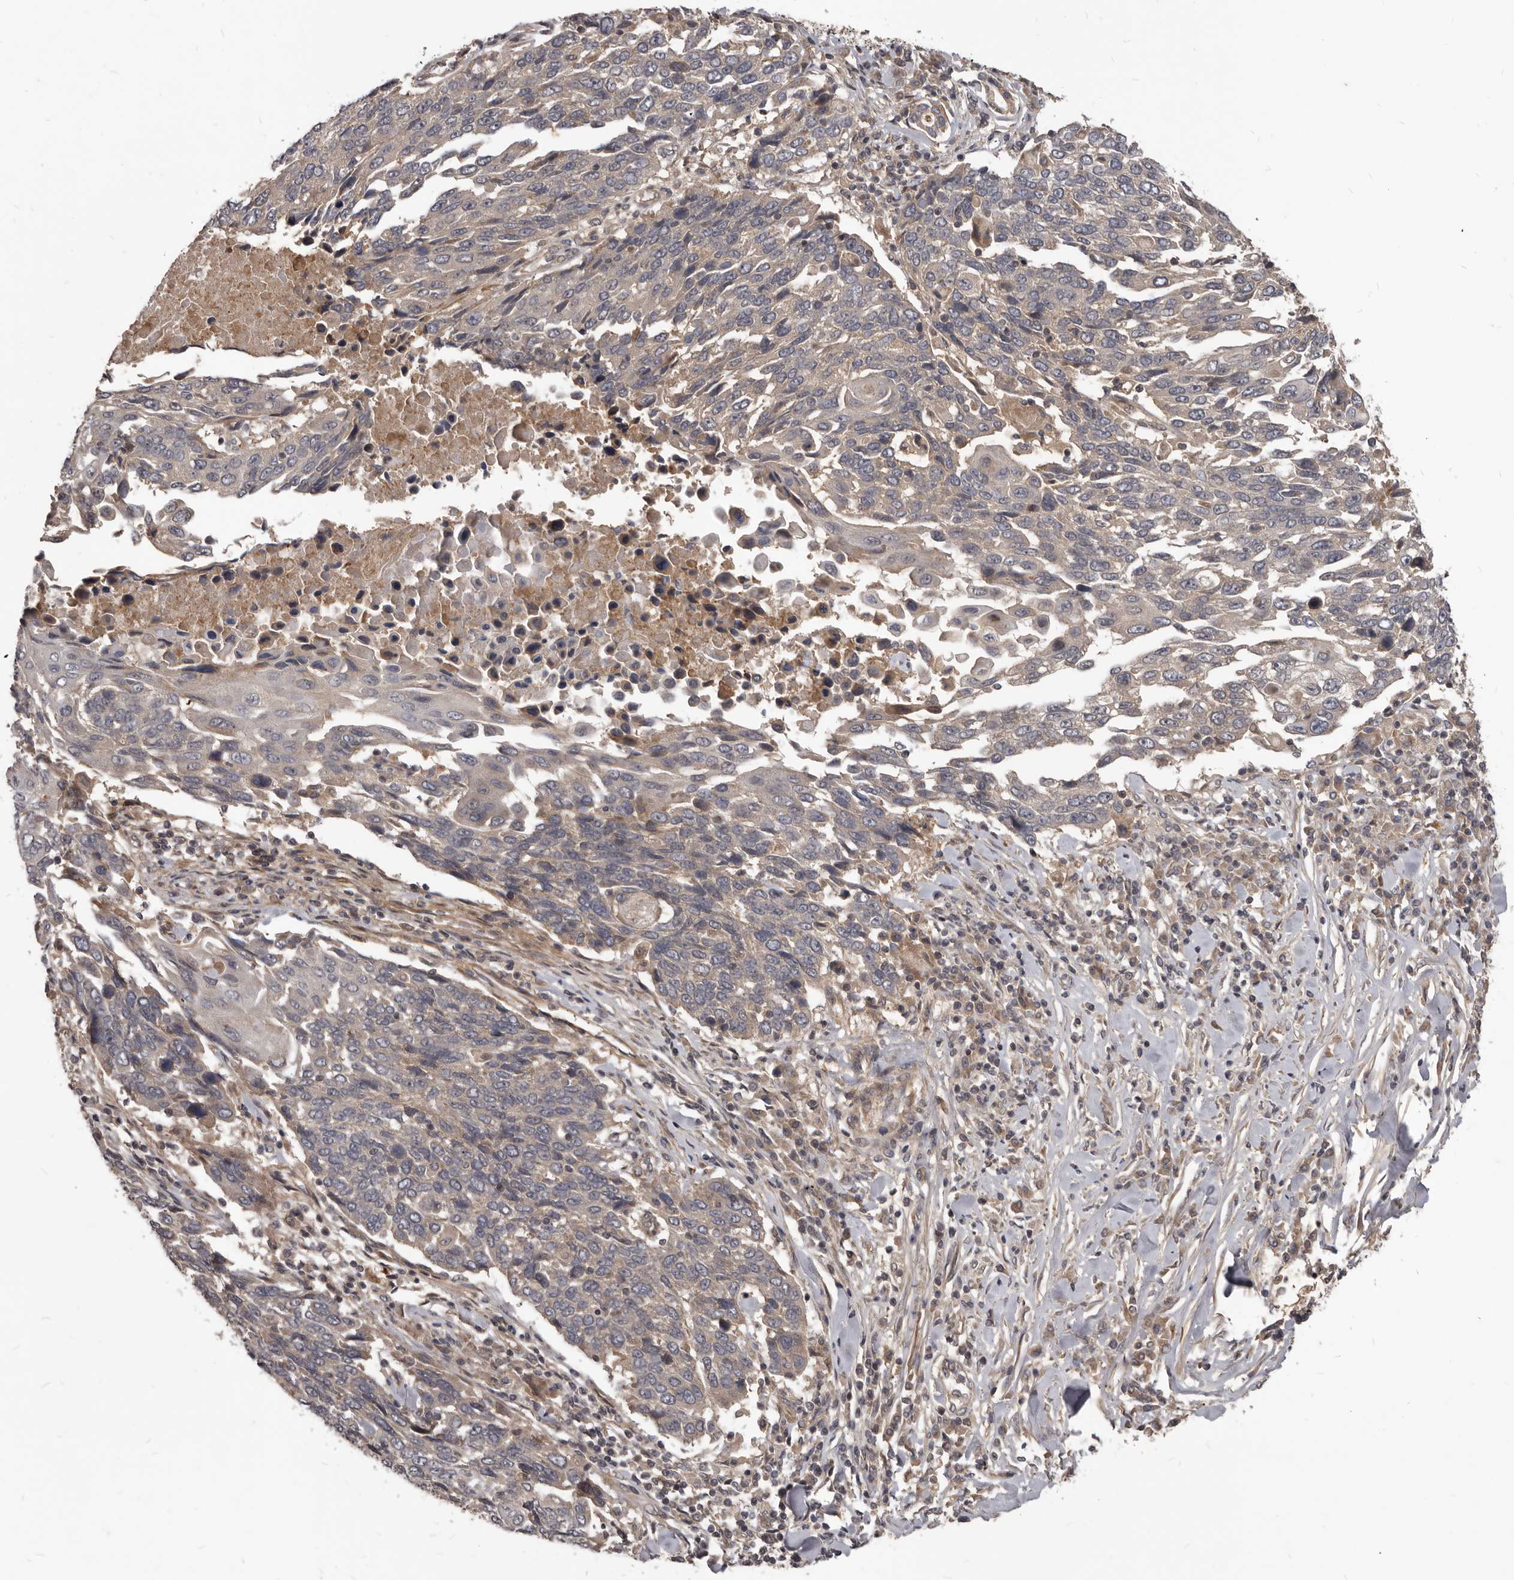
{"staining": {"intensity": "negative", "quantity": "none", "location": "none"}, "tissue": "lung cancer", "cell_type": "Tumor cells", "image_type": "cancer", "snomed": [{"axis": "morphology", "description": "Squamous cell carcinoma, NOS"}, {"axis": "topography", "description": "Lung"}], "caption": "Immunohistochemistry (IHC) photomicrograph of lung squamous cell carcinoma stained for a protein (brown), which exhibits no positivity in tumor cells.", "gene": "GABPB2", "patient": {"sex": "male", "age": 66}}